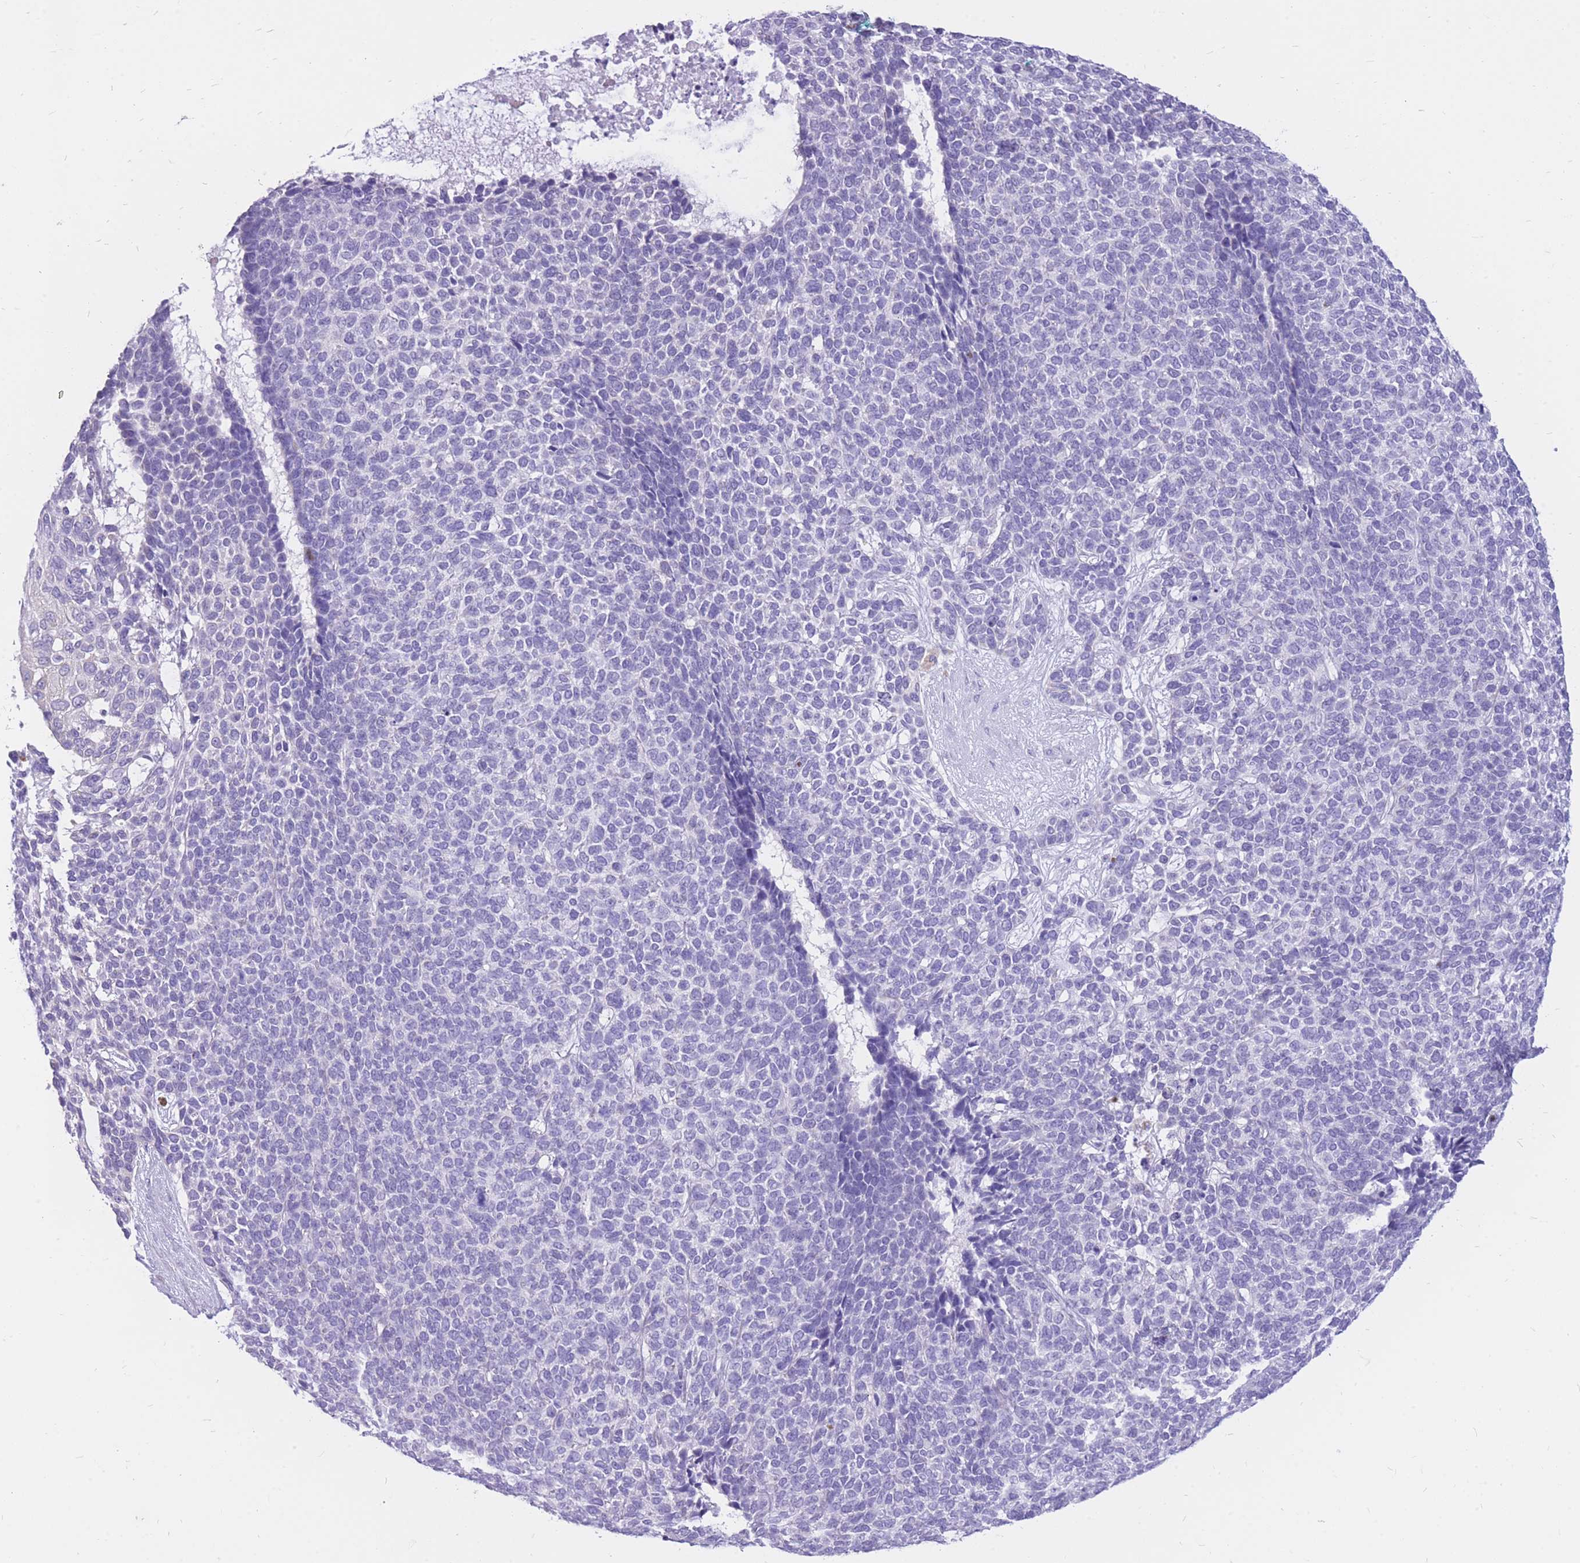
{"staining": {"intensity": "negative", "quantity": "none", "location": "none"}, "tissue": "skin cancer", "cell_type": "Tumor cells", "image_type": "cancer", "snomed": [{"axis": "morphology", "description": "Basal cell carcinoma"}, {"axis": "topography", "description": "Skin"}], "caption": "IHC image of human skin cancer (basal cell carcinoma) stained for a protein (brown), which shows no expression in tumor cells.", "gene": "CYP21A2", "patient": {"sex": "female", "age": 84}}